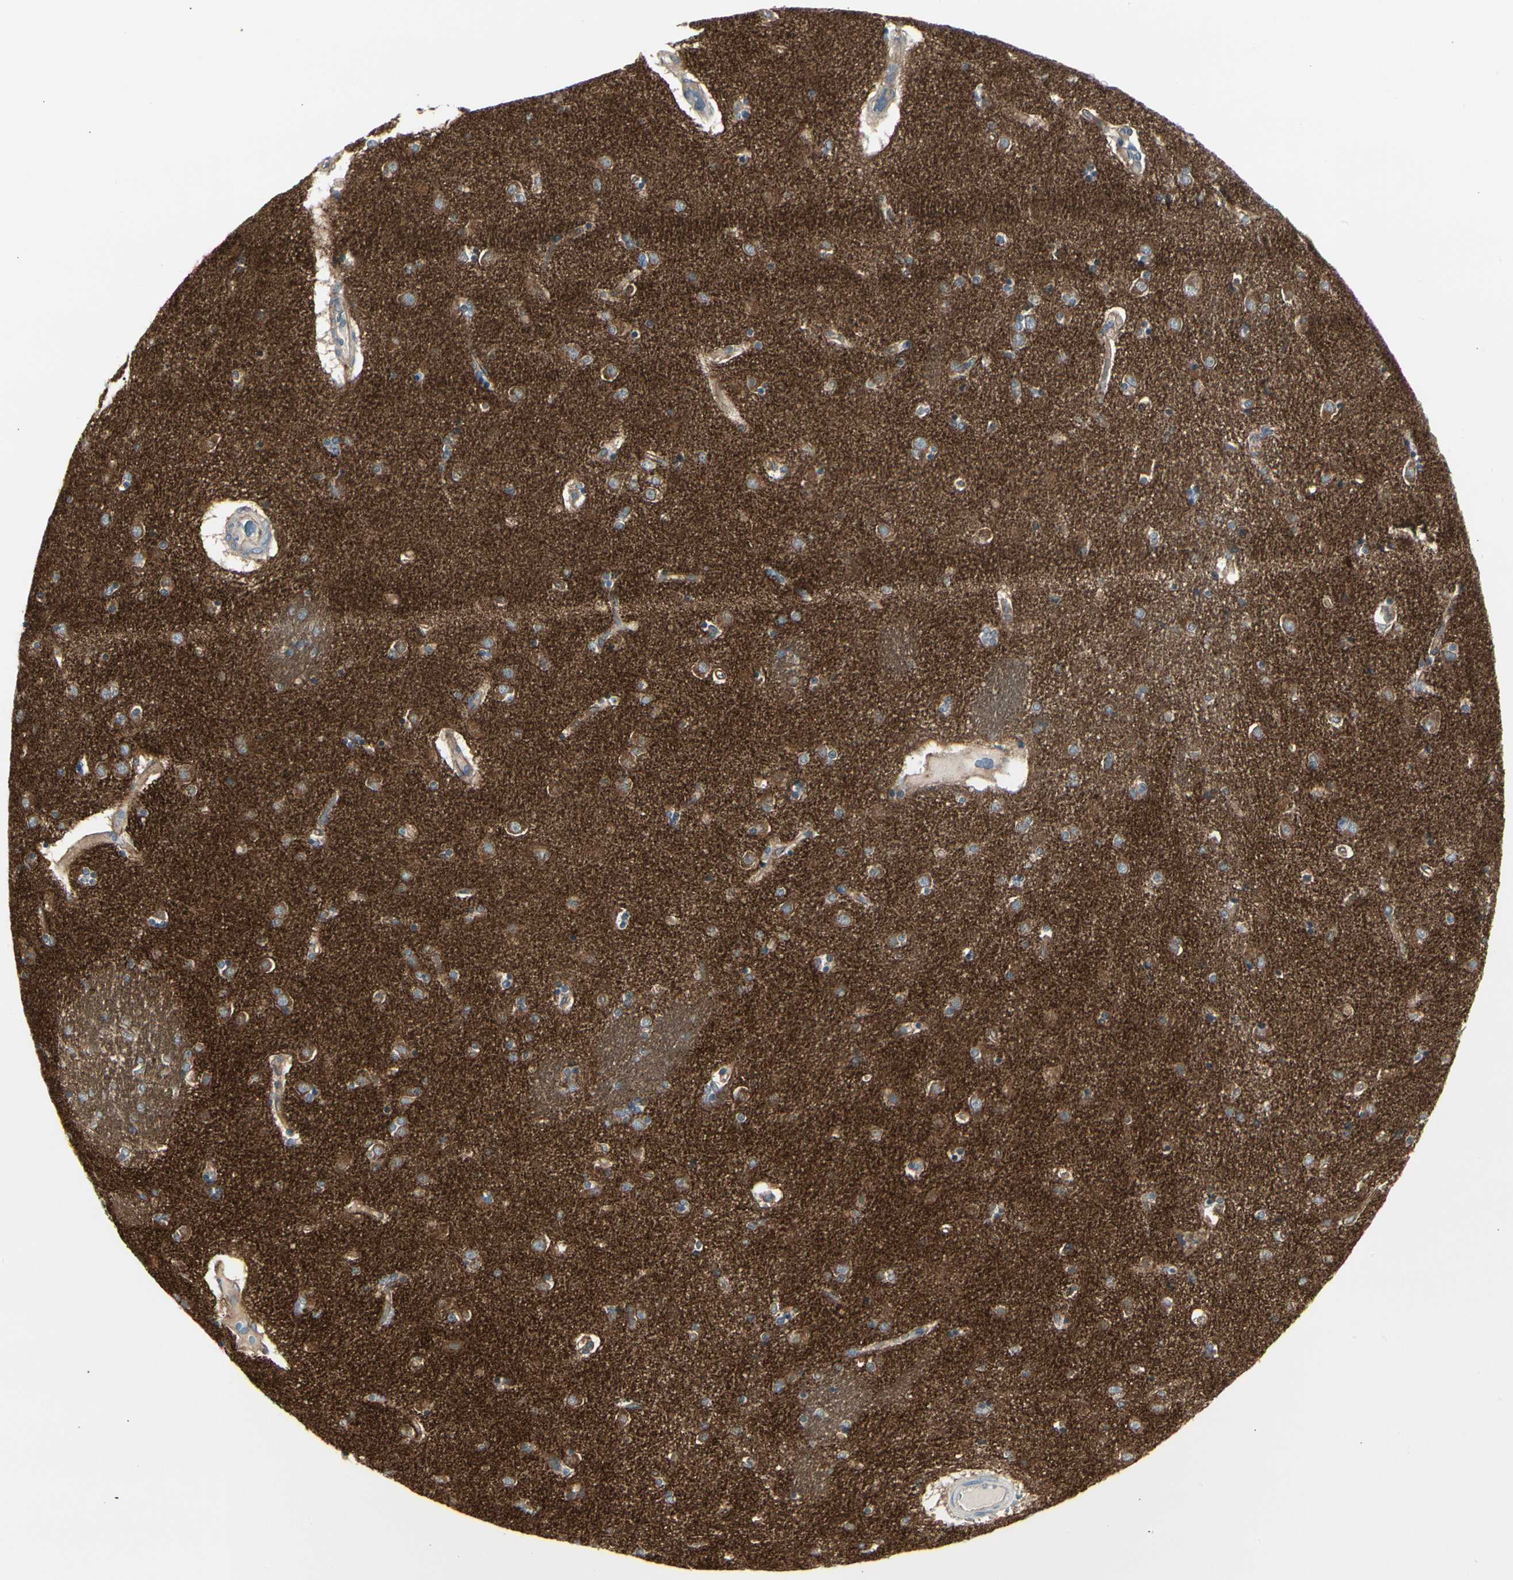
{"staining": {"intensity": "negative", "quantity": "none", "location": "none"}, "tissue": "caudate", "cell_type": "Glial cells", "image_type": "normal", "snomed": [{"axis": "morphology", "description": "Normal tissue, NOS"}, {"axis": "topography", "description": "Lateral ventricle wall"}], "caption": "This is an immunohistochemistry (IHC) histopathology image of benign human caudate. There is no staining in glial cells.", "gene": "ATP6V1B2", "patient": {"sex": "female", "age": 54}}